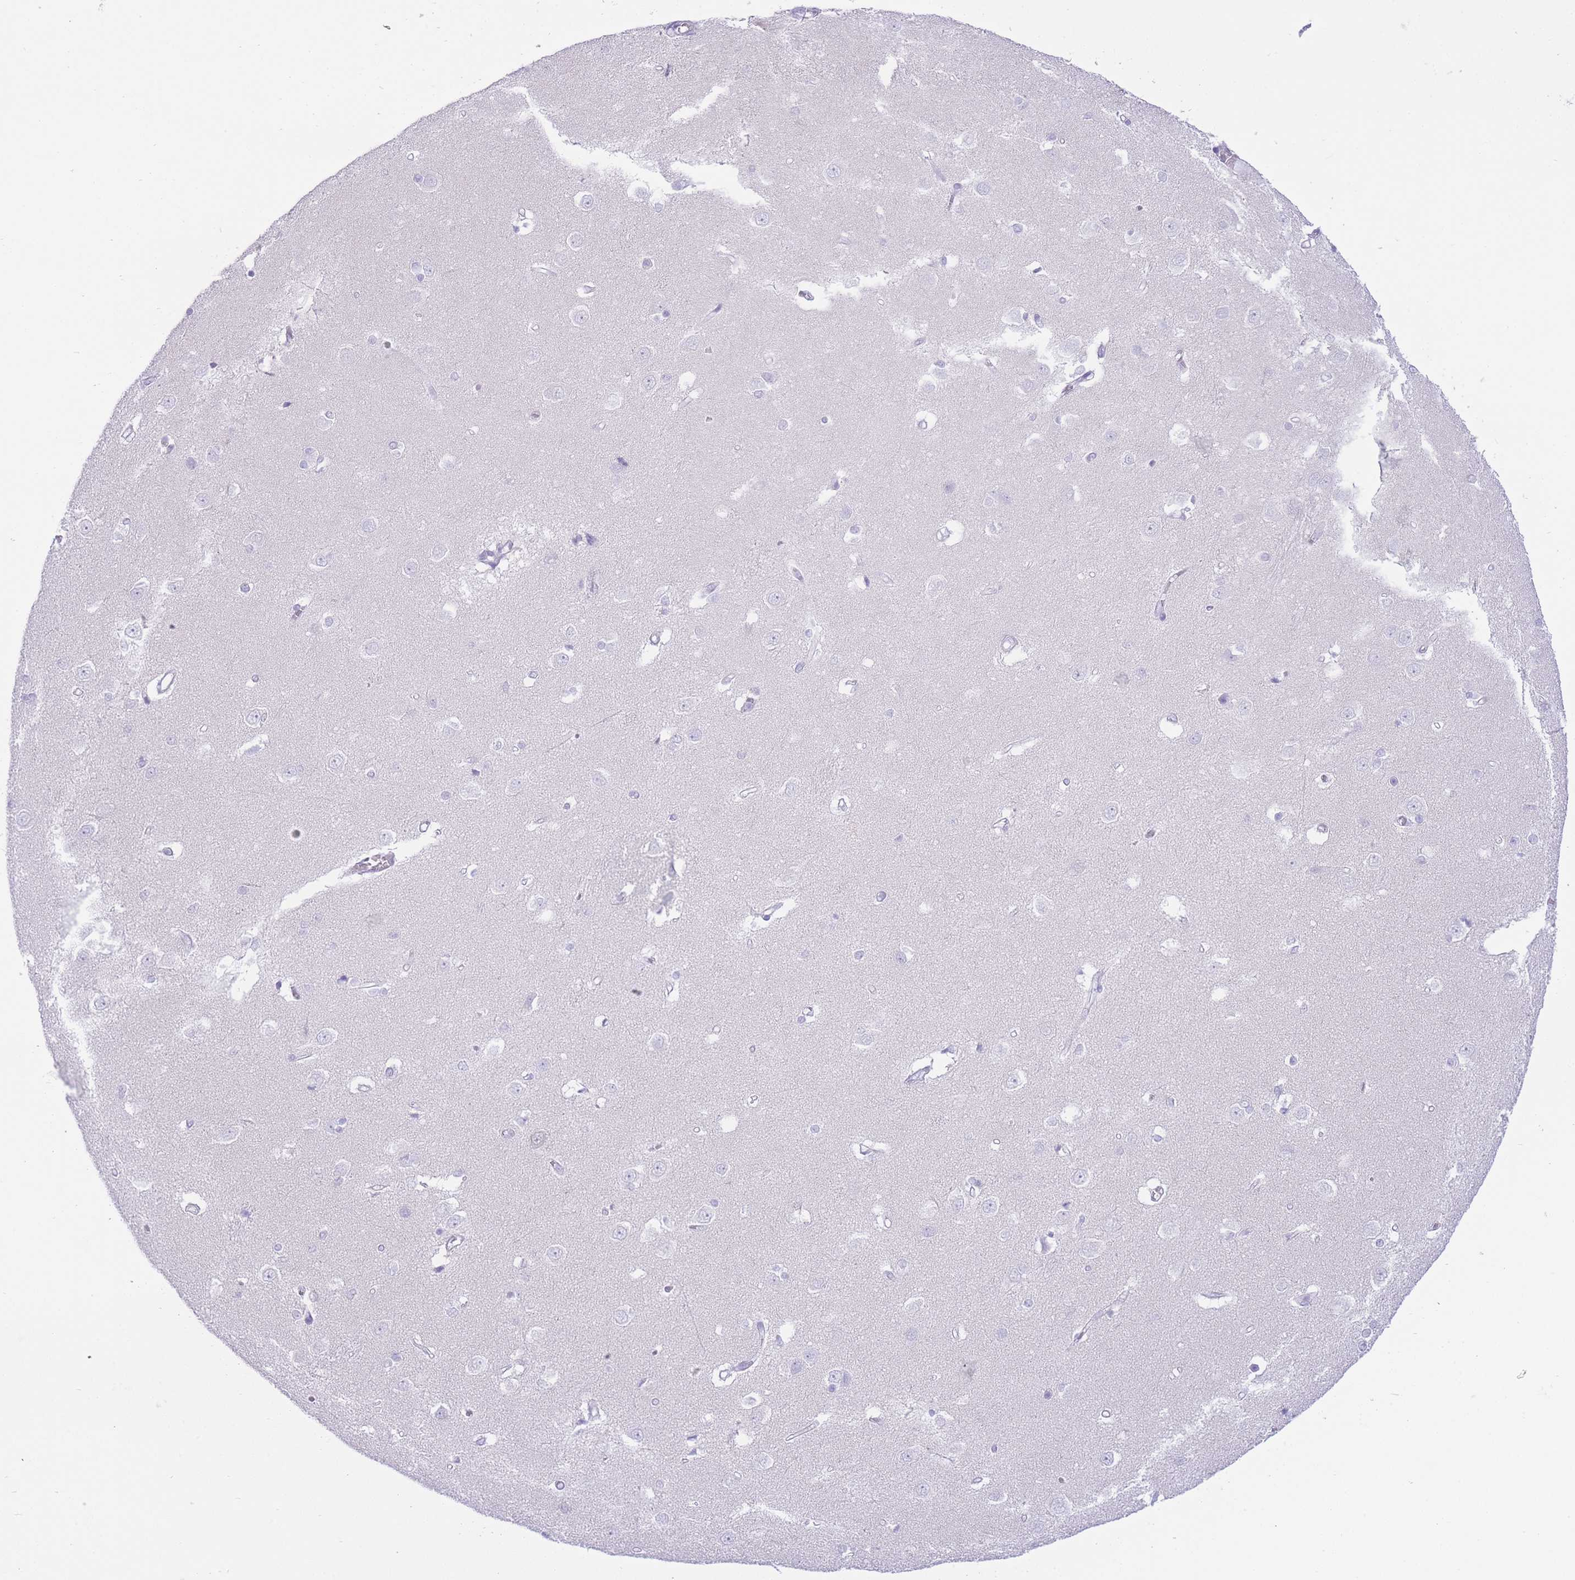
{"staining": {"intensity": "negative", "quantity": "none", "location": "none"}, "tissue": "caudate", "cell_type": "Glial cells", "image_type": "normal", "snomed": [{"axis": "morphology", "description": "Normal tissue, NOS"}, {"axis": "topography", "description": "Lateral ventricle wall"}], "caption": "A high-resolution photomicrograph shows immunohistochemistry (IHC) staining of unremarkable caudate, which shows no significant staining in glial cells.", "gene": "ZNF212", "patient": {"sex": "male", "age": 37}}